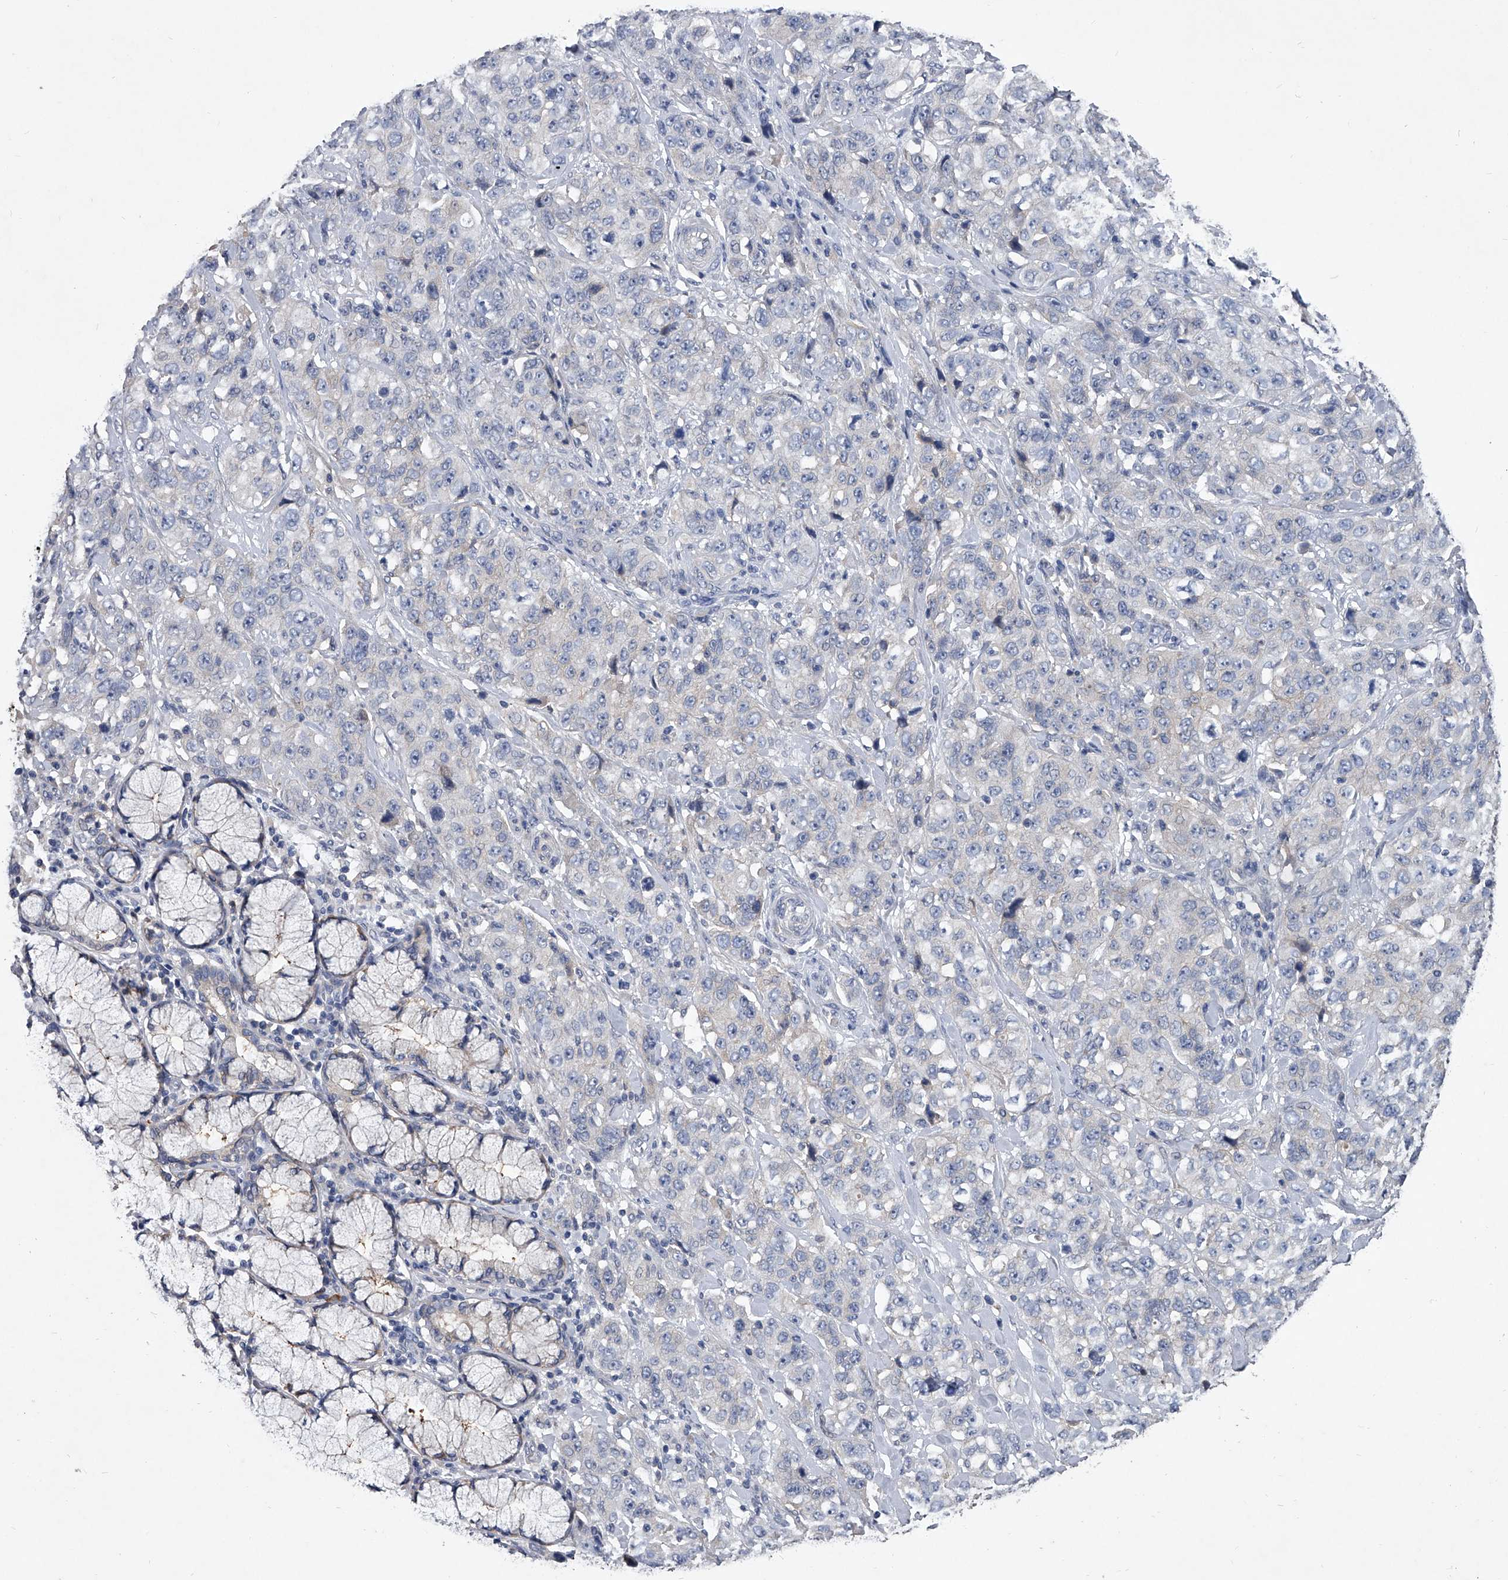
{"staining": {"intensity": "negative", "quantity": "none", "location": "none"}, "tissue": "stomach cancer", "cell_type": "Tumor cells", "image_type": "cancer", "snomed": [{"axis": "morphology", "description": "Adenocarcinoma, NOS"}, {"axis": "topography", "description": "Stomach"}], "caption": "Immunohistochemistry of human stomach cancer (adenocarcinoma) exhibits no expression in tumor cells. The staining was performed using DAB (3,3'-diaminobenzidine) to visualize the protein expression in brown, while the nuclei were stained in blue with hematoxylin (Magnification: 20x).", "gene": "C5", "patient": {"sex": "male", "age": 48}}